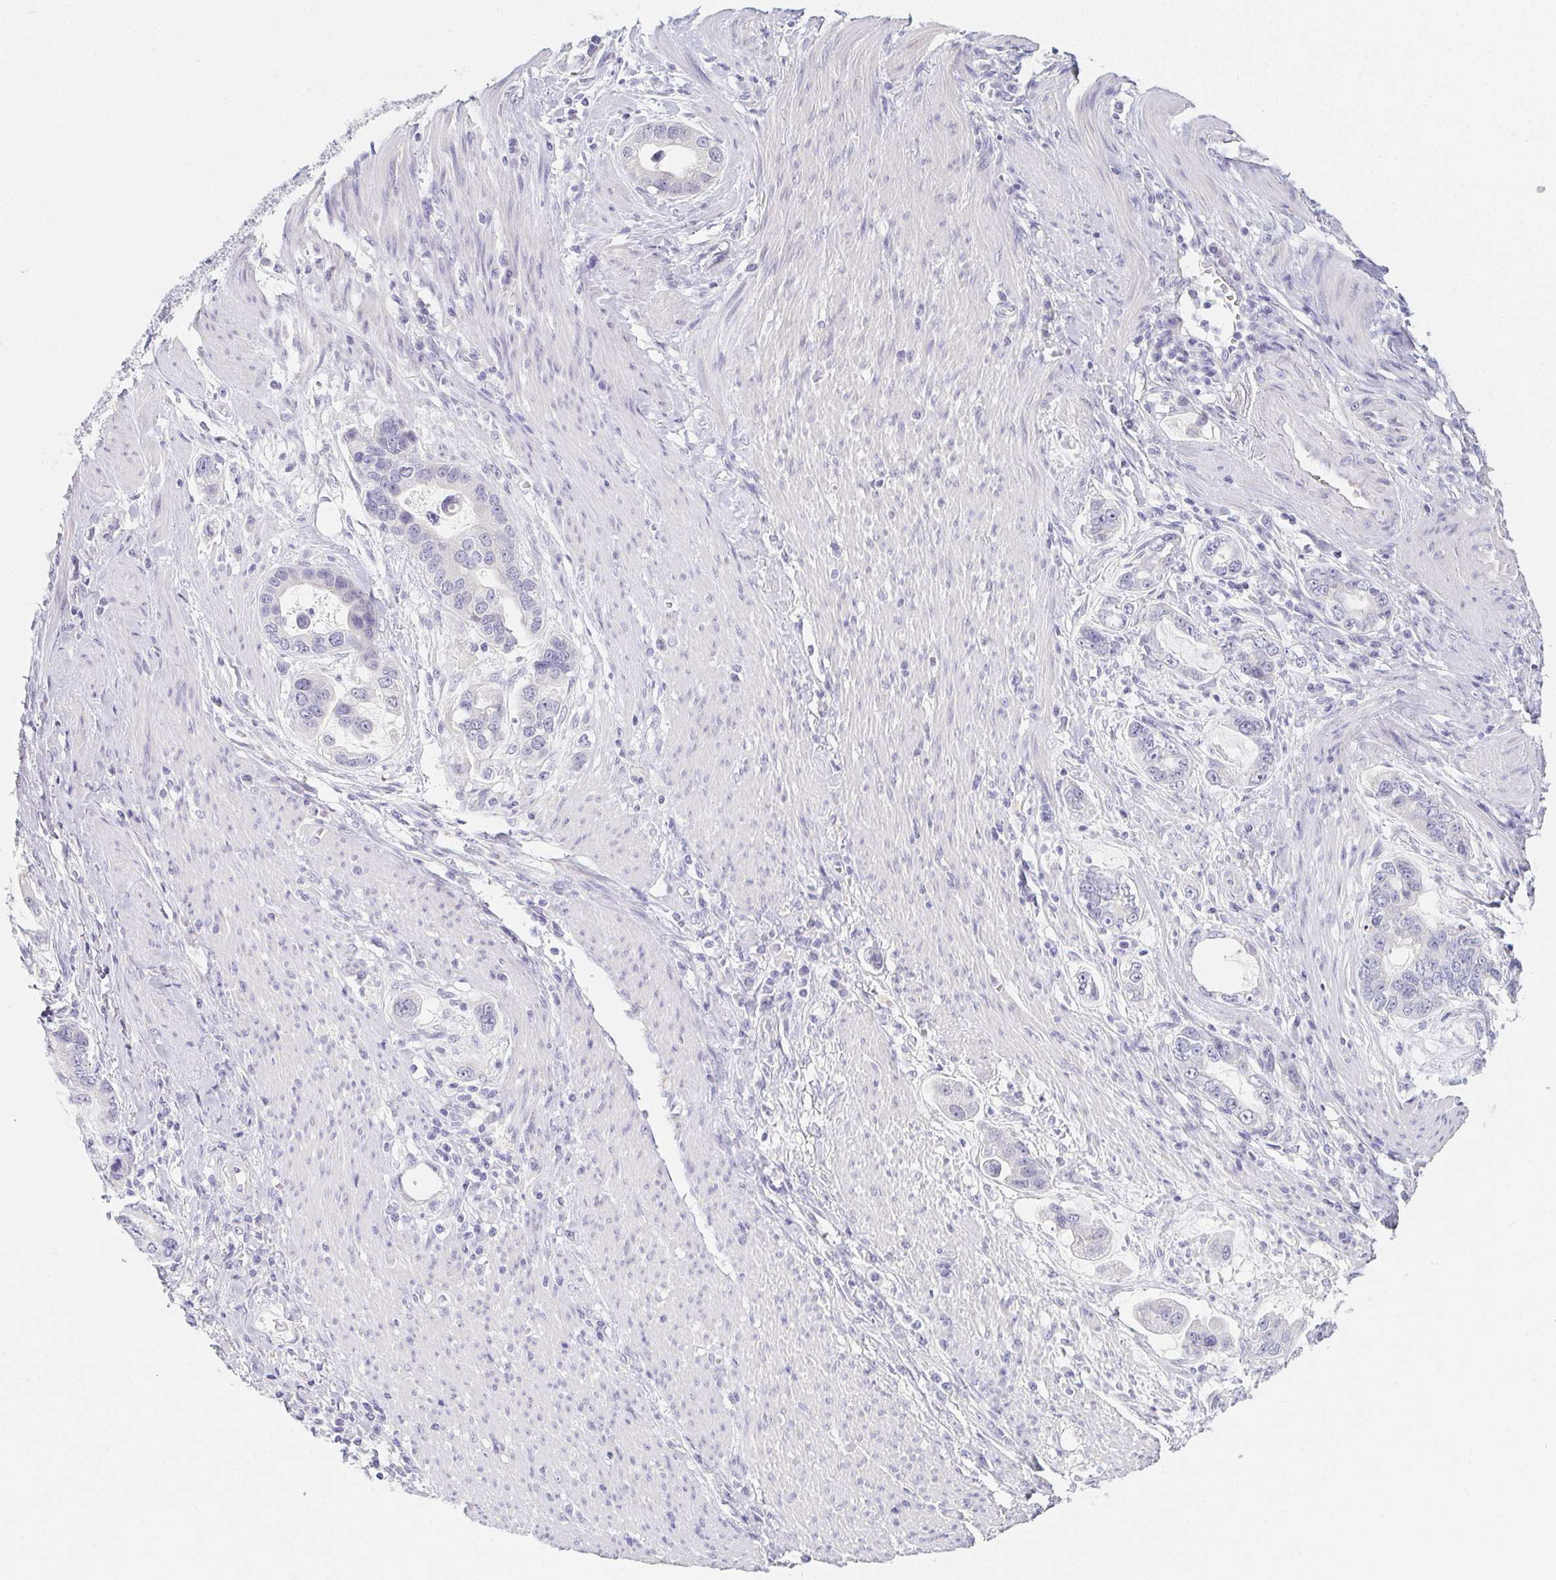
{"staining": {"intensity": "negative", "quantity": "none", "location": "none"}, "tissue": "stomach cancer", "cell_type": "Tumor cells", "image_type": "cancer", "snomed": [{"axis": "morphology", "description": "Adenocarcinoma, NOS"}, {"axis": "topography", "description": "Stomach, lower"}], "caption": "Adenocarcinoma (stomach) was stained to show a protein in brown. There is no significant staining in tumor cells.", "gene": "GLIPR1L1", "patient": {"sex": "female", "age": 93}}